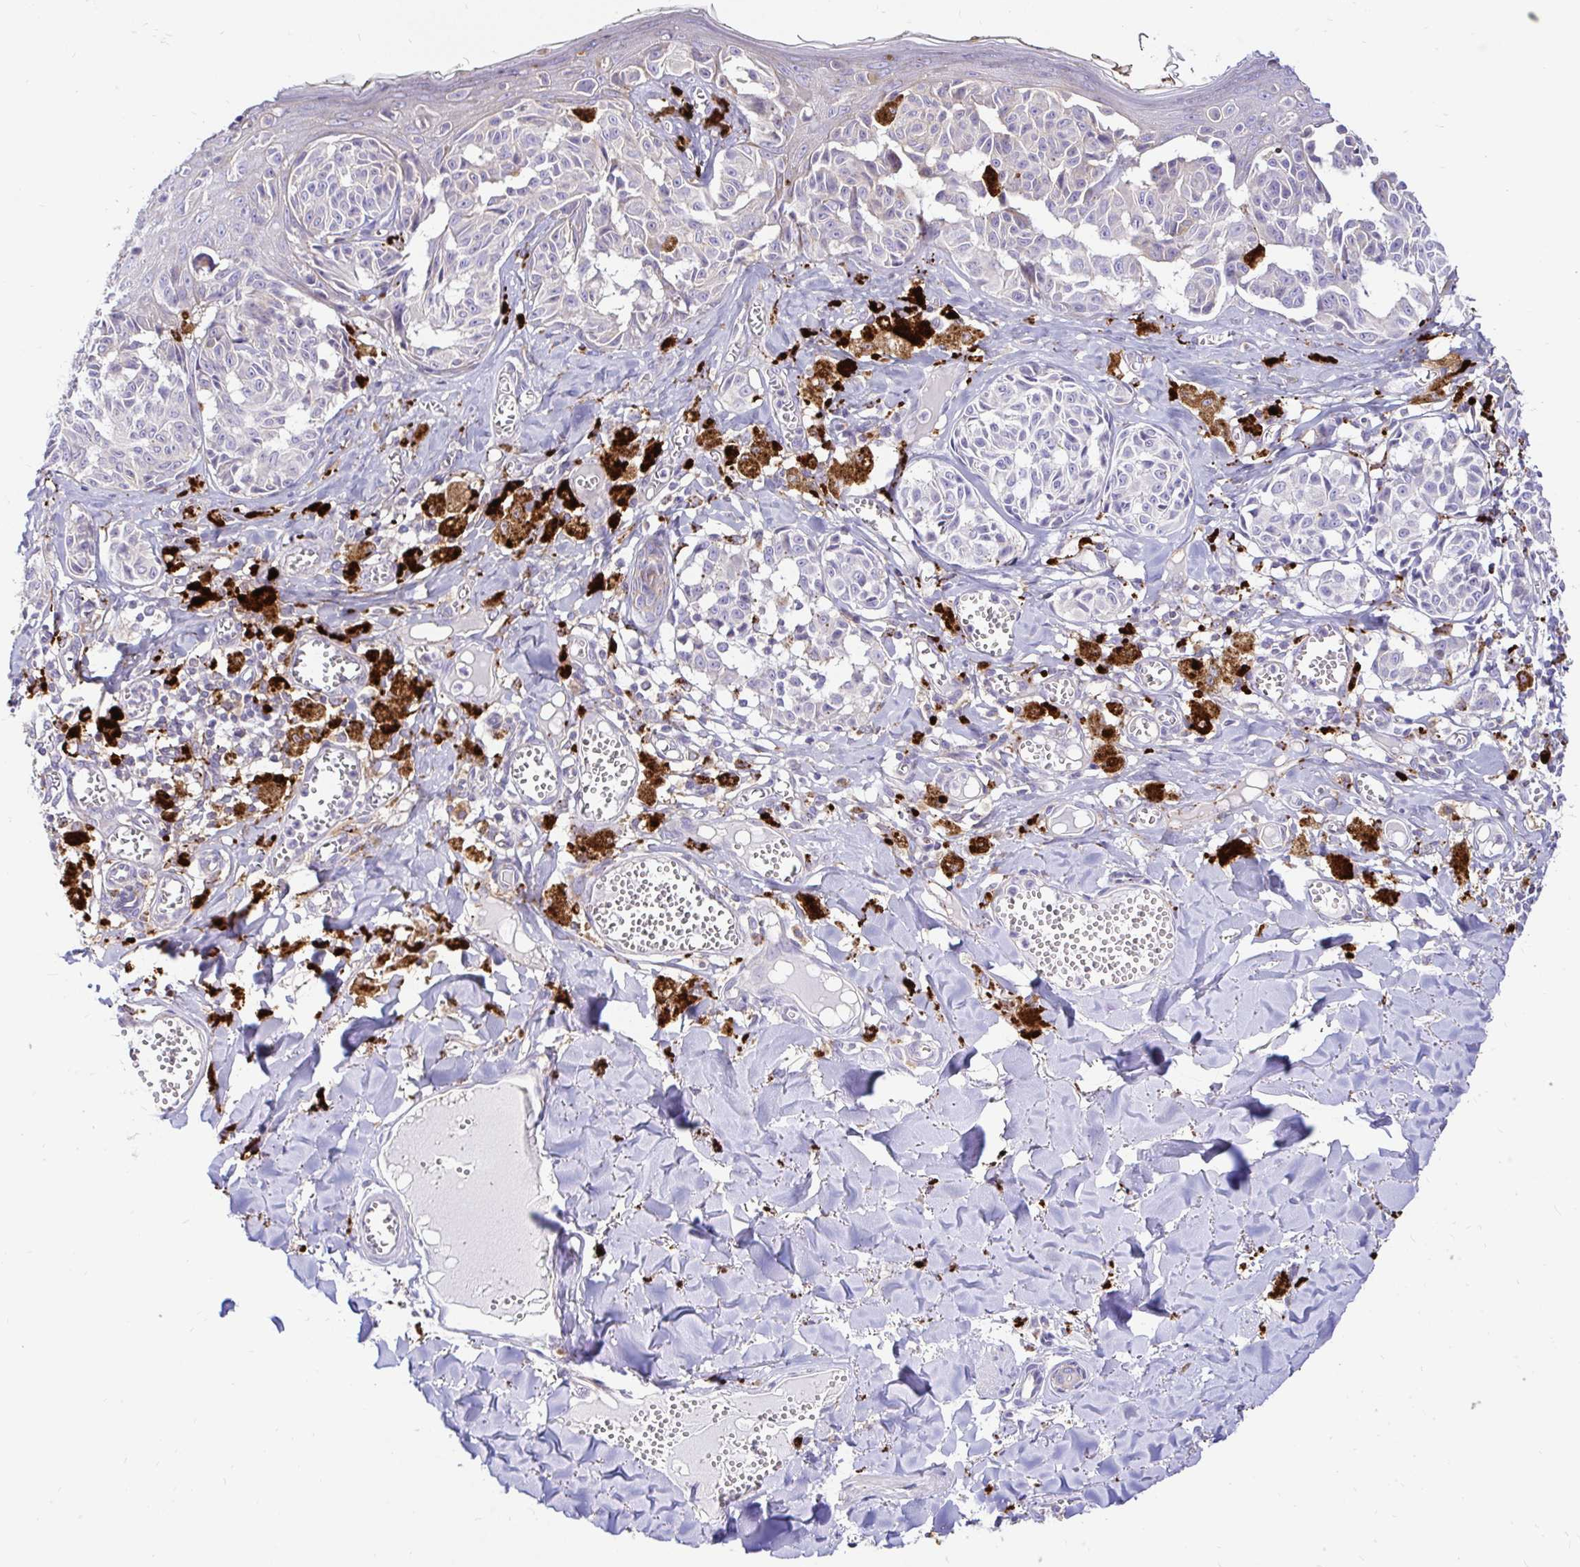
{"staining": {"intensity": "negative", "quantity": "none", "location": "none"}, "tissue": "melanoma", "cell_type": "Tumor cells", "image_type": "cancer", "snomed": [{"axis": "morphology", "description": "Malignant melanoma, NOS"}, {"axis": "topography", "description": "Skin"}], "caption": "Immunohistochemical staining of malignant melanoma displays no significant positivity in tumor cells.", "gene": "FUCA1", "patient": {"sex": "female", "age": 43}}